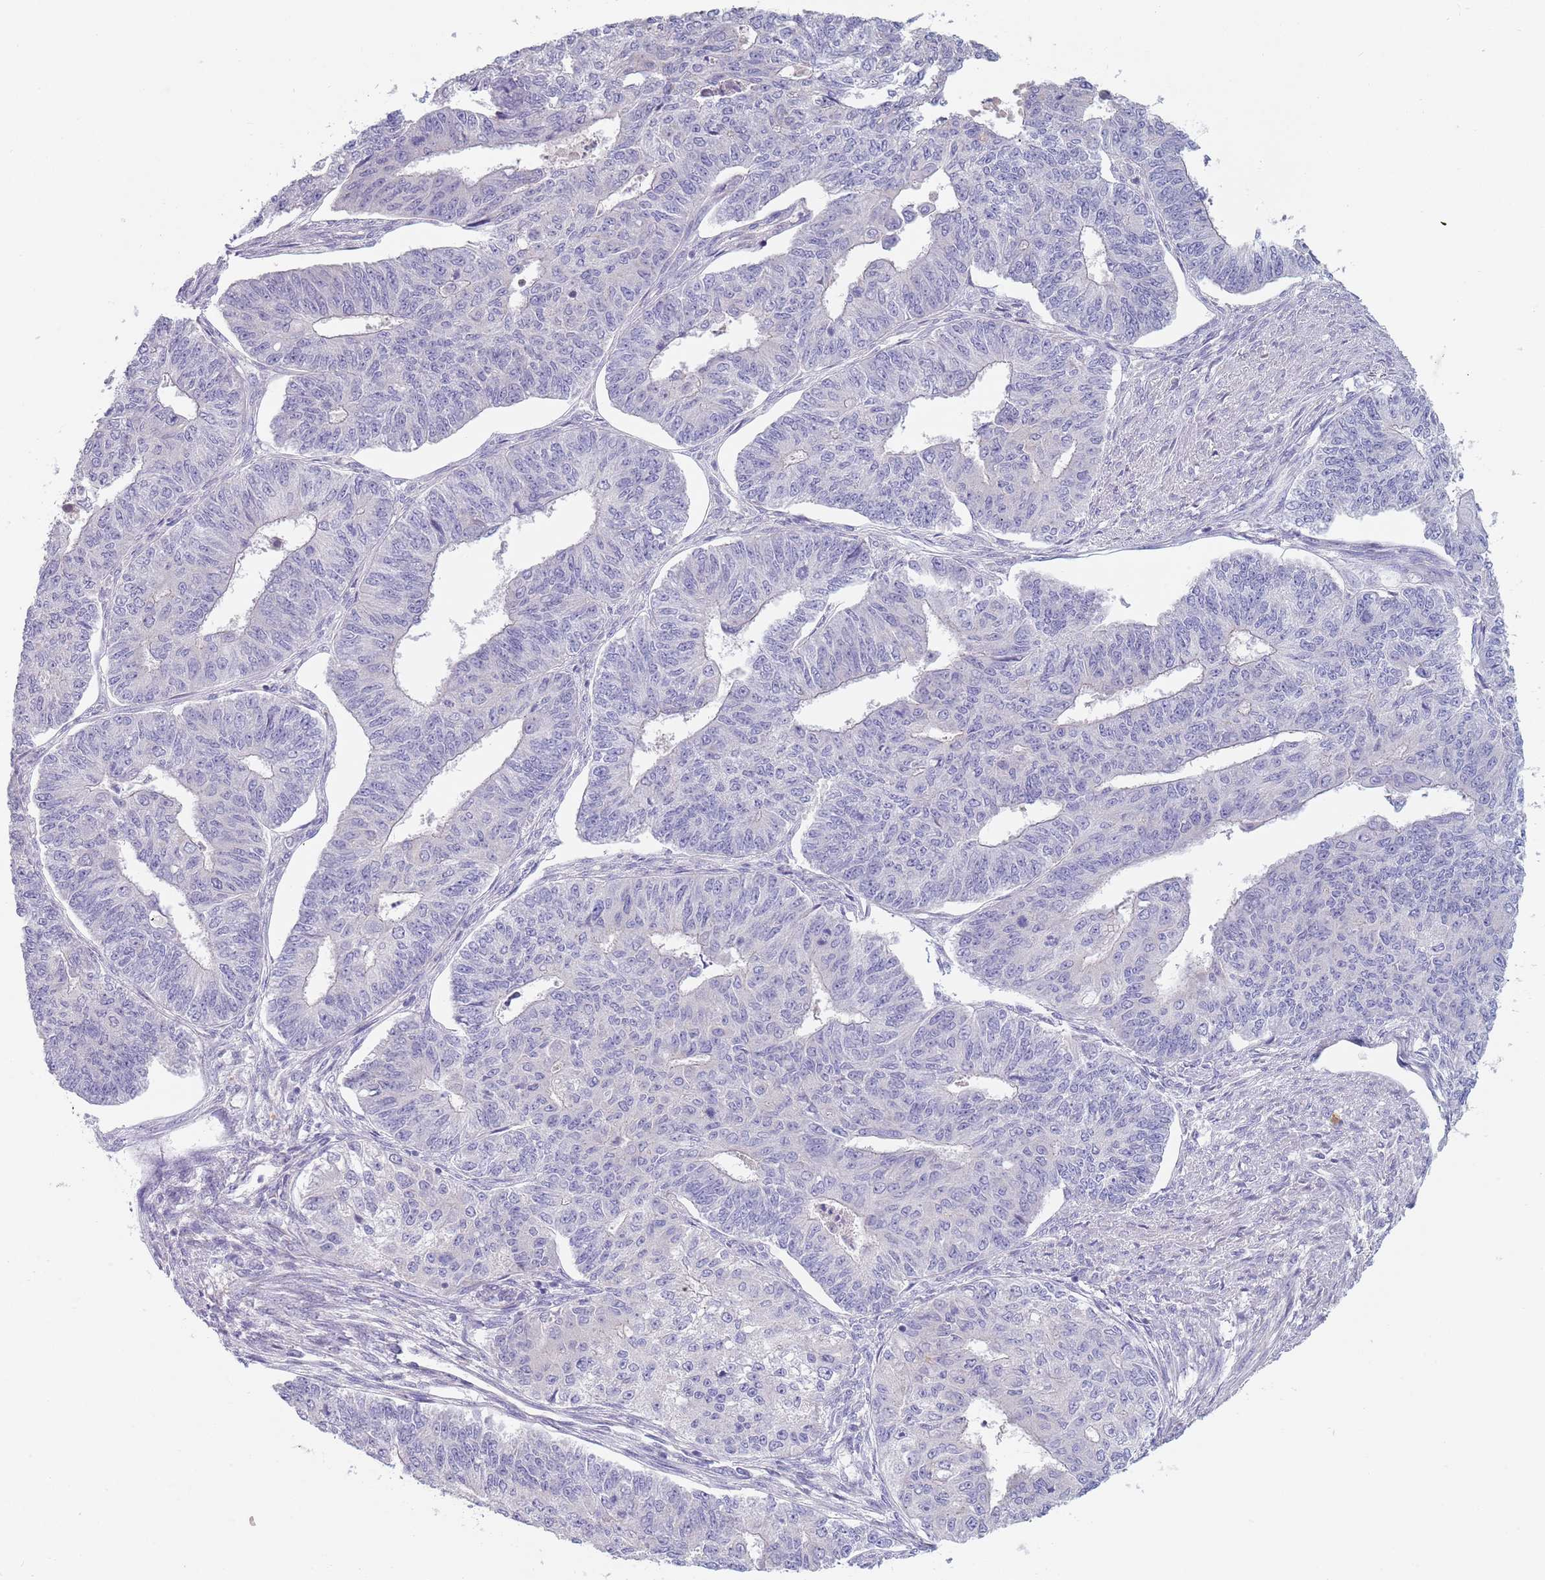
{"staining": {"intensity": "negative", "quantity": "none", "location": "none"}, "tissue": "endometrial cancer", "cell_type": "Tumor cells", "image_type": "cancer", "snomed": [{"axis": "morphology", "description": "Adenocarcinoma, NOS"}, {"axis": "topography", "description": "Endometrium"}], "caption": "This micrograph is of endometrial cancer (adenocarcinoma) stained with immunohistochemistry (IHC) to label a protein in brown with the nuclei are counter-stained blue. There is no expression in tumor cells.", "gene": "MAN1C1", "patient": {"sex": "female", "age": 32}}